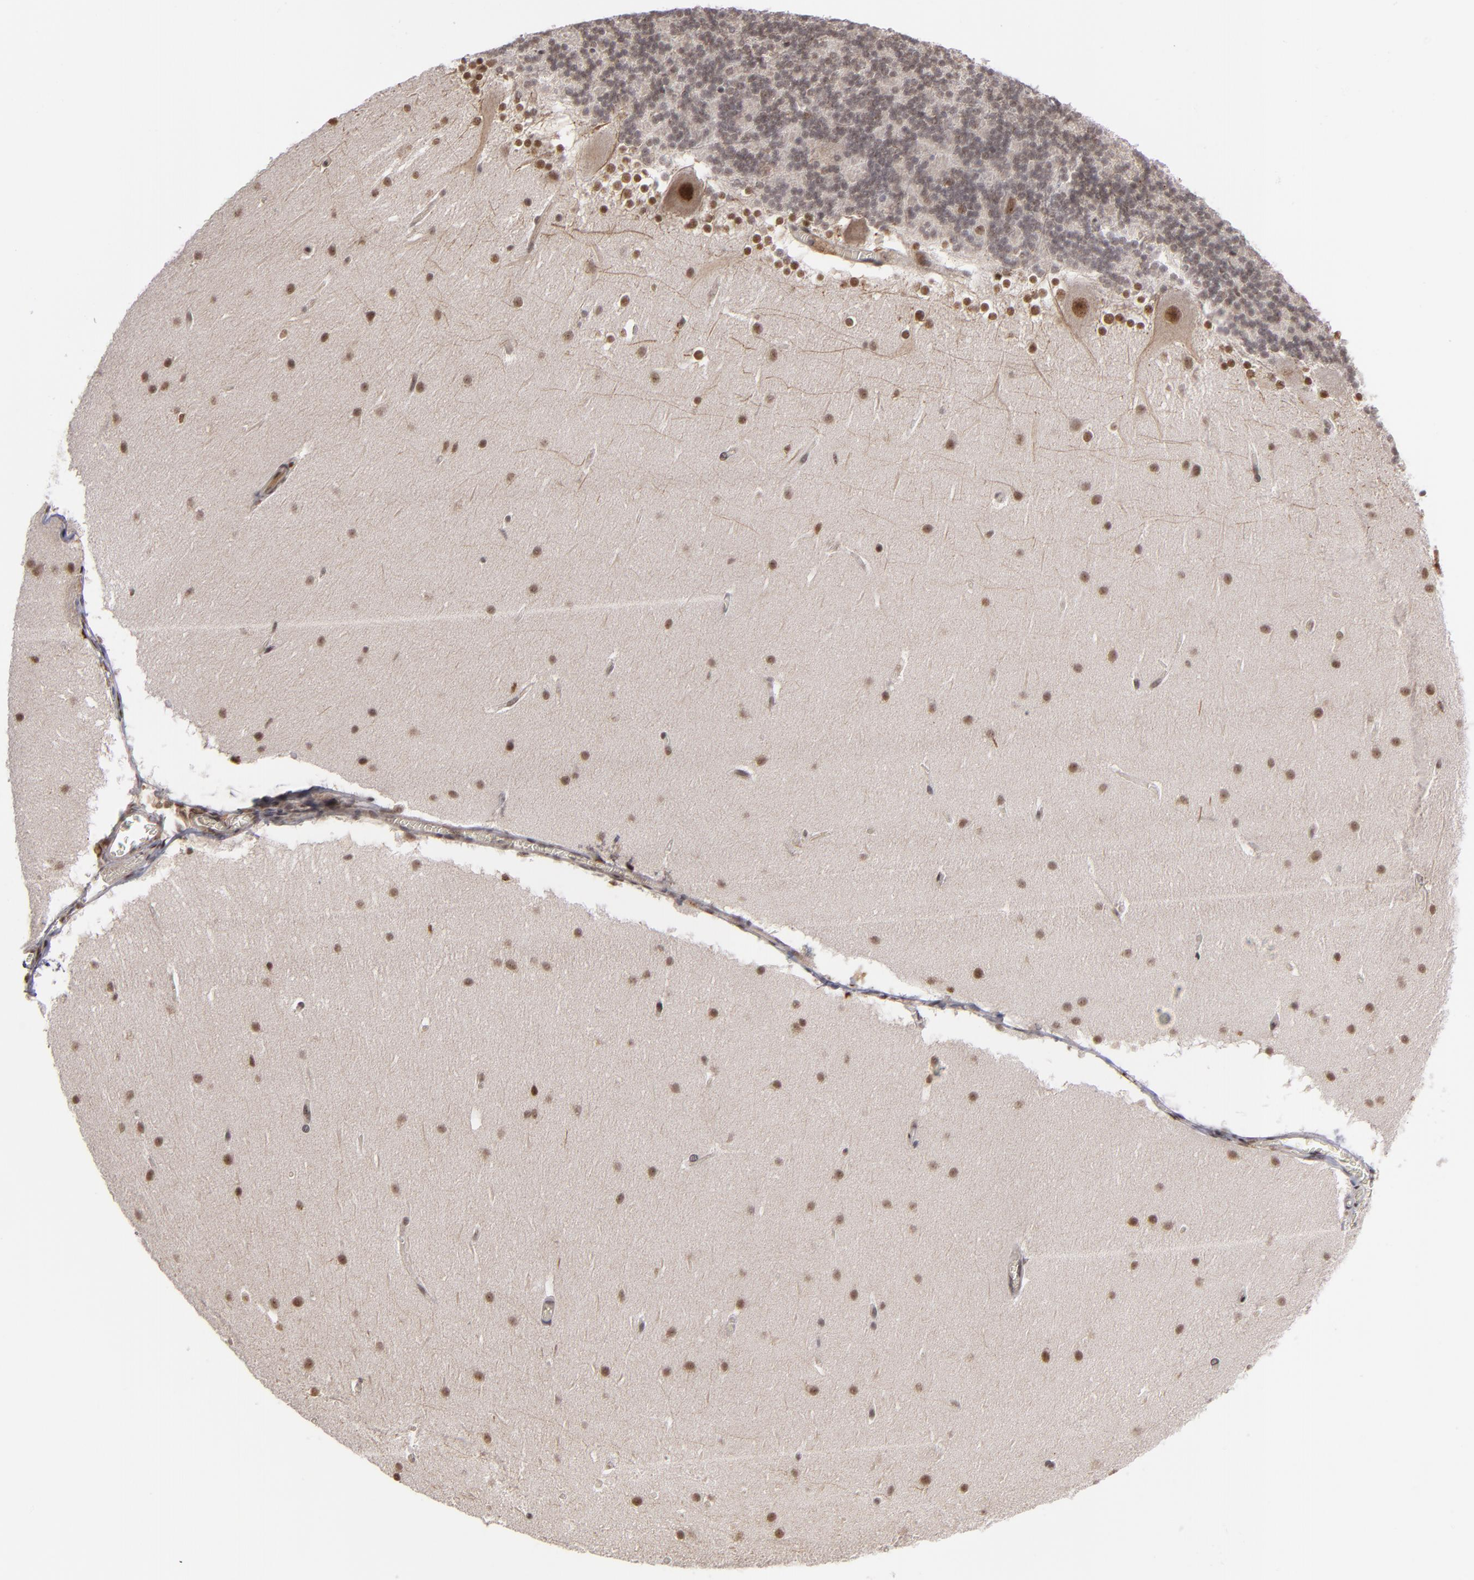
{"staining": {"intensity": "weak", "quantity": "25%-75%", "location": "nuclear"}, "tissue": "cerebellum", "cell_type": "Cells in granular layer", "image_type": "normal", "snomed": [{"axis": "morphology", "description": "Normal tissue, NOS"}, {"axis": "topography", "description": "Cerebellum"}], "caption": "Cells in granular layer demonstrate weak nuclear expression in approximately 25%-75% of cells in normal cerebellum. (DAB (3,3'-diaminobenzidine) IHC with brightfield microscopy, high magnification).", "gene": "ZNF234", "patient": {"sex": "female", "age": 19}}